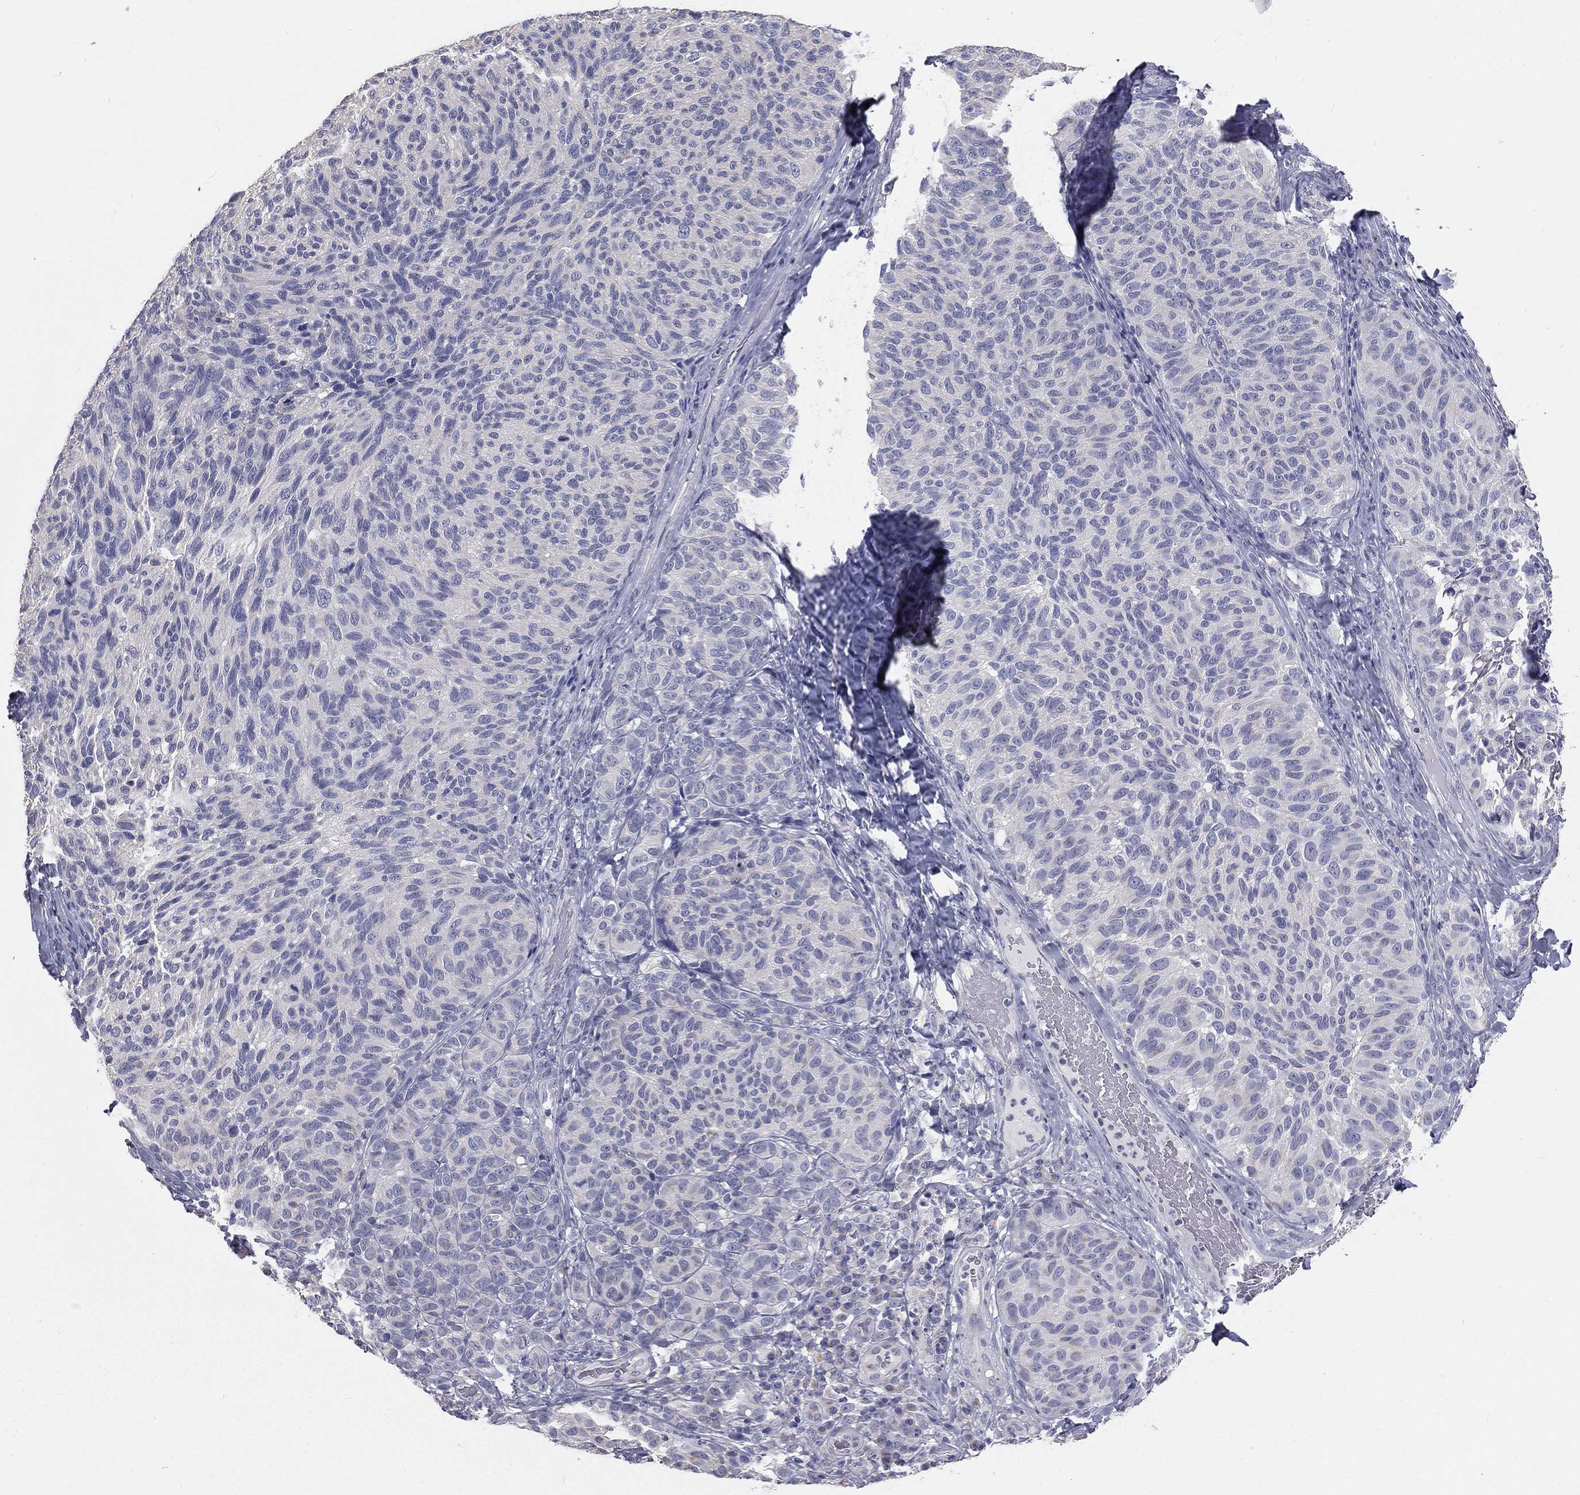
{"staining": {"intensity": "negative", "quantity": "none", "location": "none"}, "tissue": "melanoma", "cell_type": "Tumor cells", "image_type": "cancer", "snomed": [{"axis": "morphology", "description": "Malignant melanoma, NOS"}, {"axis": "topography", "description": "Skin"}], "caption": "Melanoma was stained to show a protein in brown. There is no significant positivity in tumor cells.", "gene": "MUC13", "patient": {"sex": "female", "age": 73}}